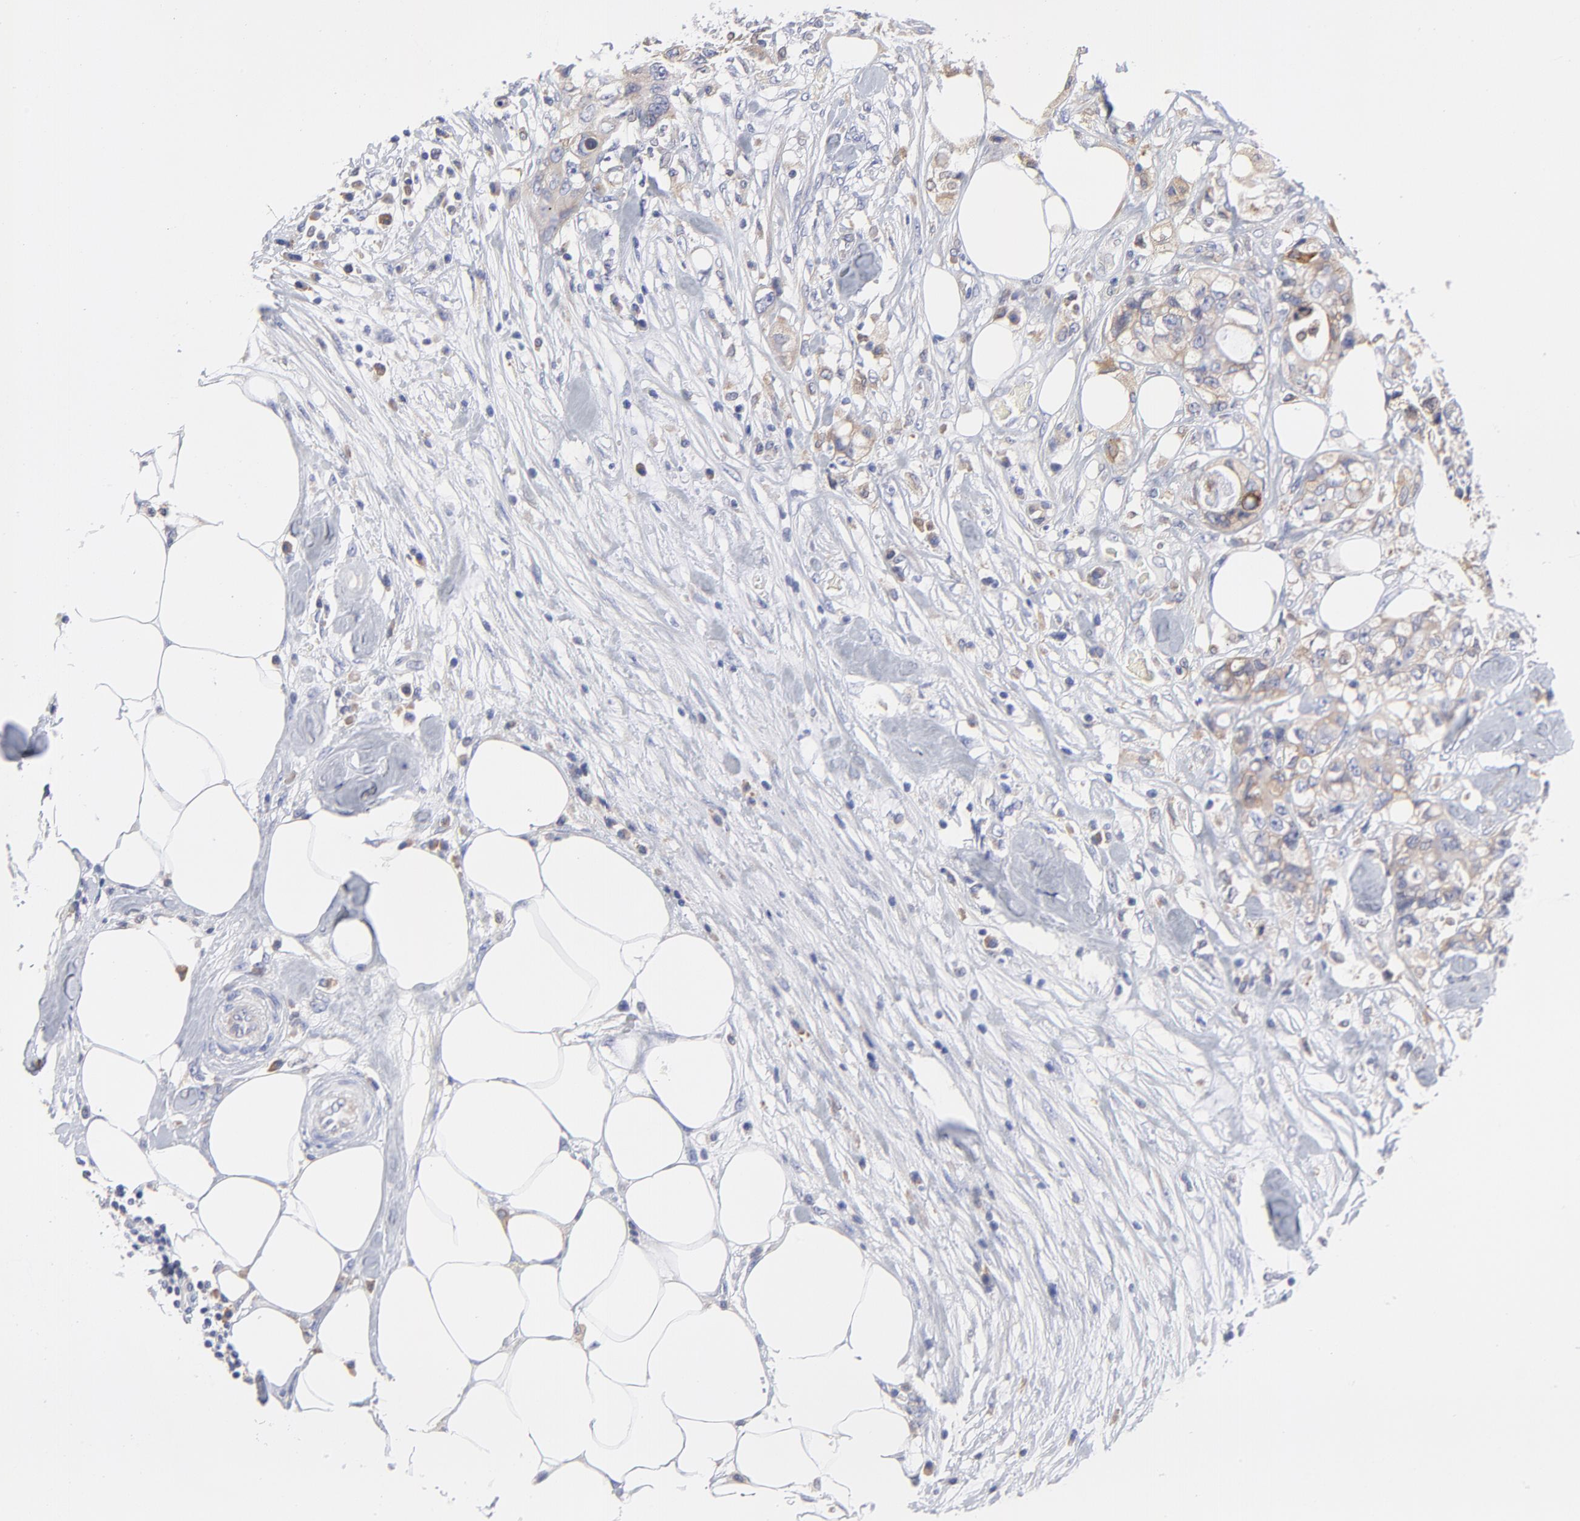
{"staining": {"intensity": "weak", "quantity": ">75%", "location": "cytoplasmic/membranous"}, "tissue": "colorectal cancer", "cell_type": "Tumor cells", "image_type": "cancer", "snomed": [{"axis": "morphology", "description": "Adenocarcinoma, NOS"}, {"axis": "topography", "description": "Rectum"}], "caption": "A brown stain labels weak cytoplasmic/membranous staining of a protein in human colorectal adenocarcinoma tumor cells.", "gene": "MOSPD2", "patient": {"sex": "female", "age": 57}}